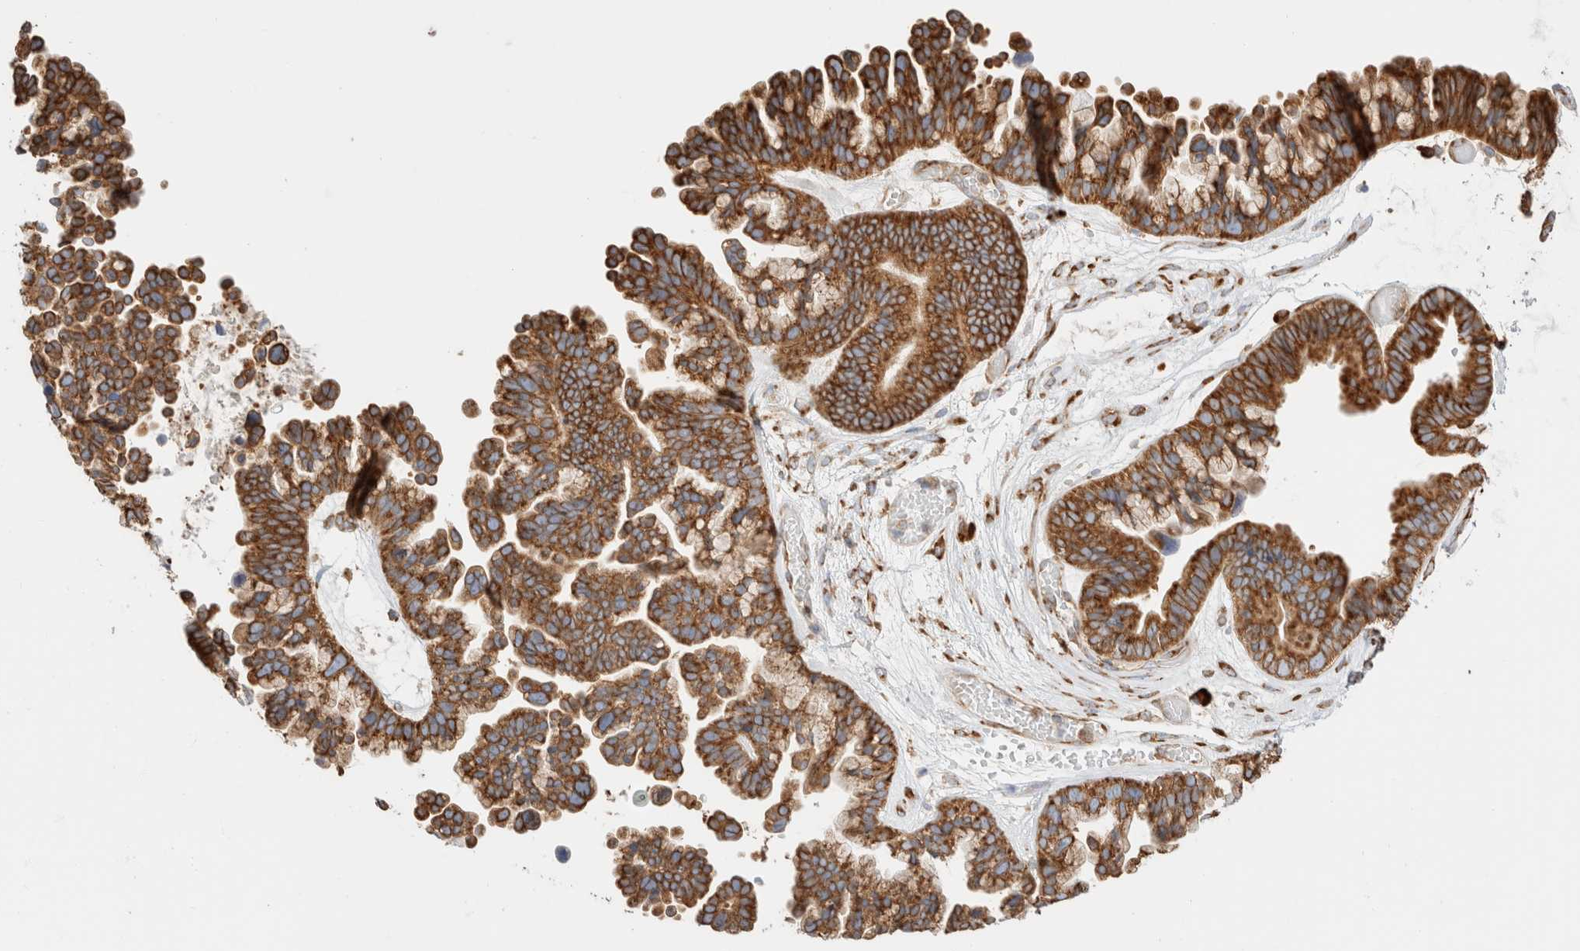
{"staining": {"intensity": "strong", "quantity": ">75%", "location": "cytoplasmic/membranous"}, "tissue": "ovarian cancer", "cell_type": "Tumor cells", "image_type": "cancer", "snomed": [{"axis": "morphology", "description": "Cystadenocarcinoma, serous, NOS"}, {"axis": "topography", "description": "Ovary"}], "caption": "Immunohistochemistry (IHC) (DAB) staining of ovarian serous cystadenocarcinoma displays strong cytoplasmic/membranous protein expression in approximately >75% of tumor cells.", "gene": "ZC2HC1A", "patient": {"sex": "female", "age": 56}}